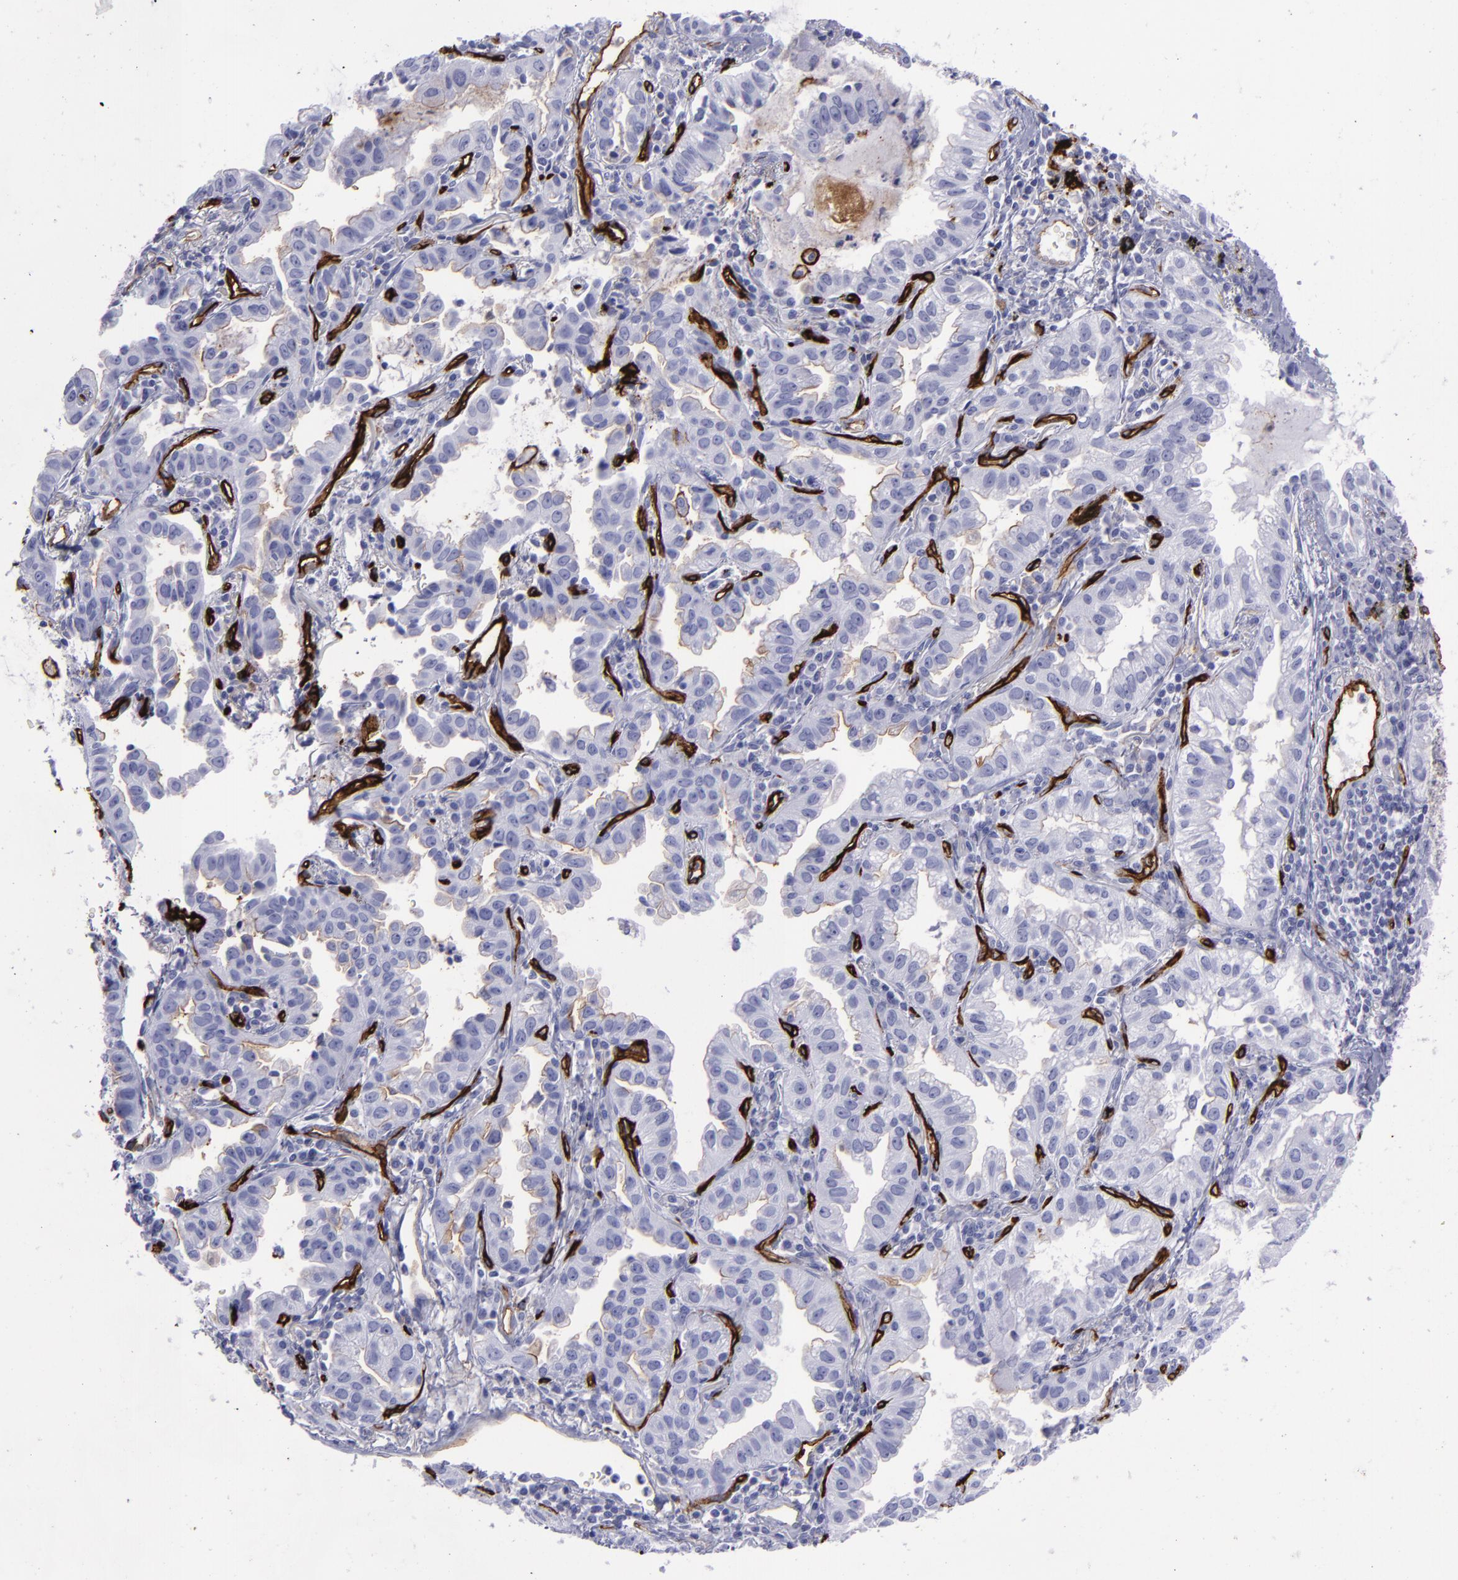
{"staining": {"intensity": "negative", "quantity": "none", "location": "none"}, "tissue": "lung cancer", "cell_type": "Tumor cells", "image_type": "cancer", "snomed": [{"axis": "morphology", "description": "Adenocarcinoma, NOS"}, {"axis": "topography", "description": "Lung"}], "caption": "Tumor cells show no significant protein staining in adenocarcinoma (lung).", "gene": "ACE", "patient": {"sex": "female", "age": 50}}